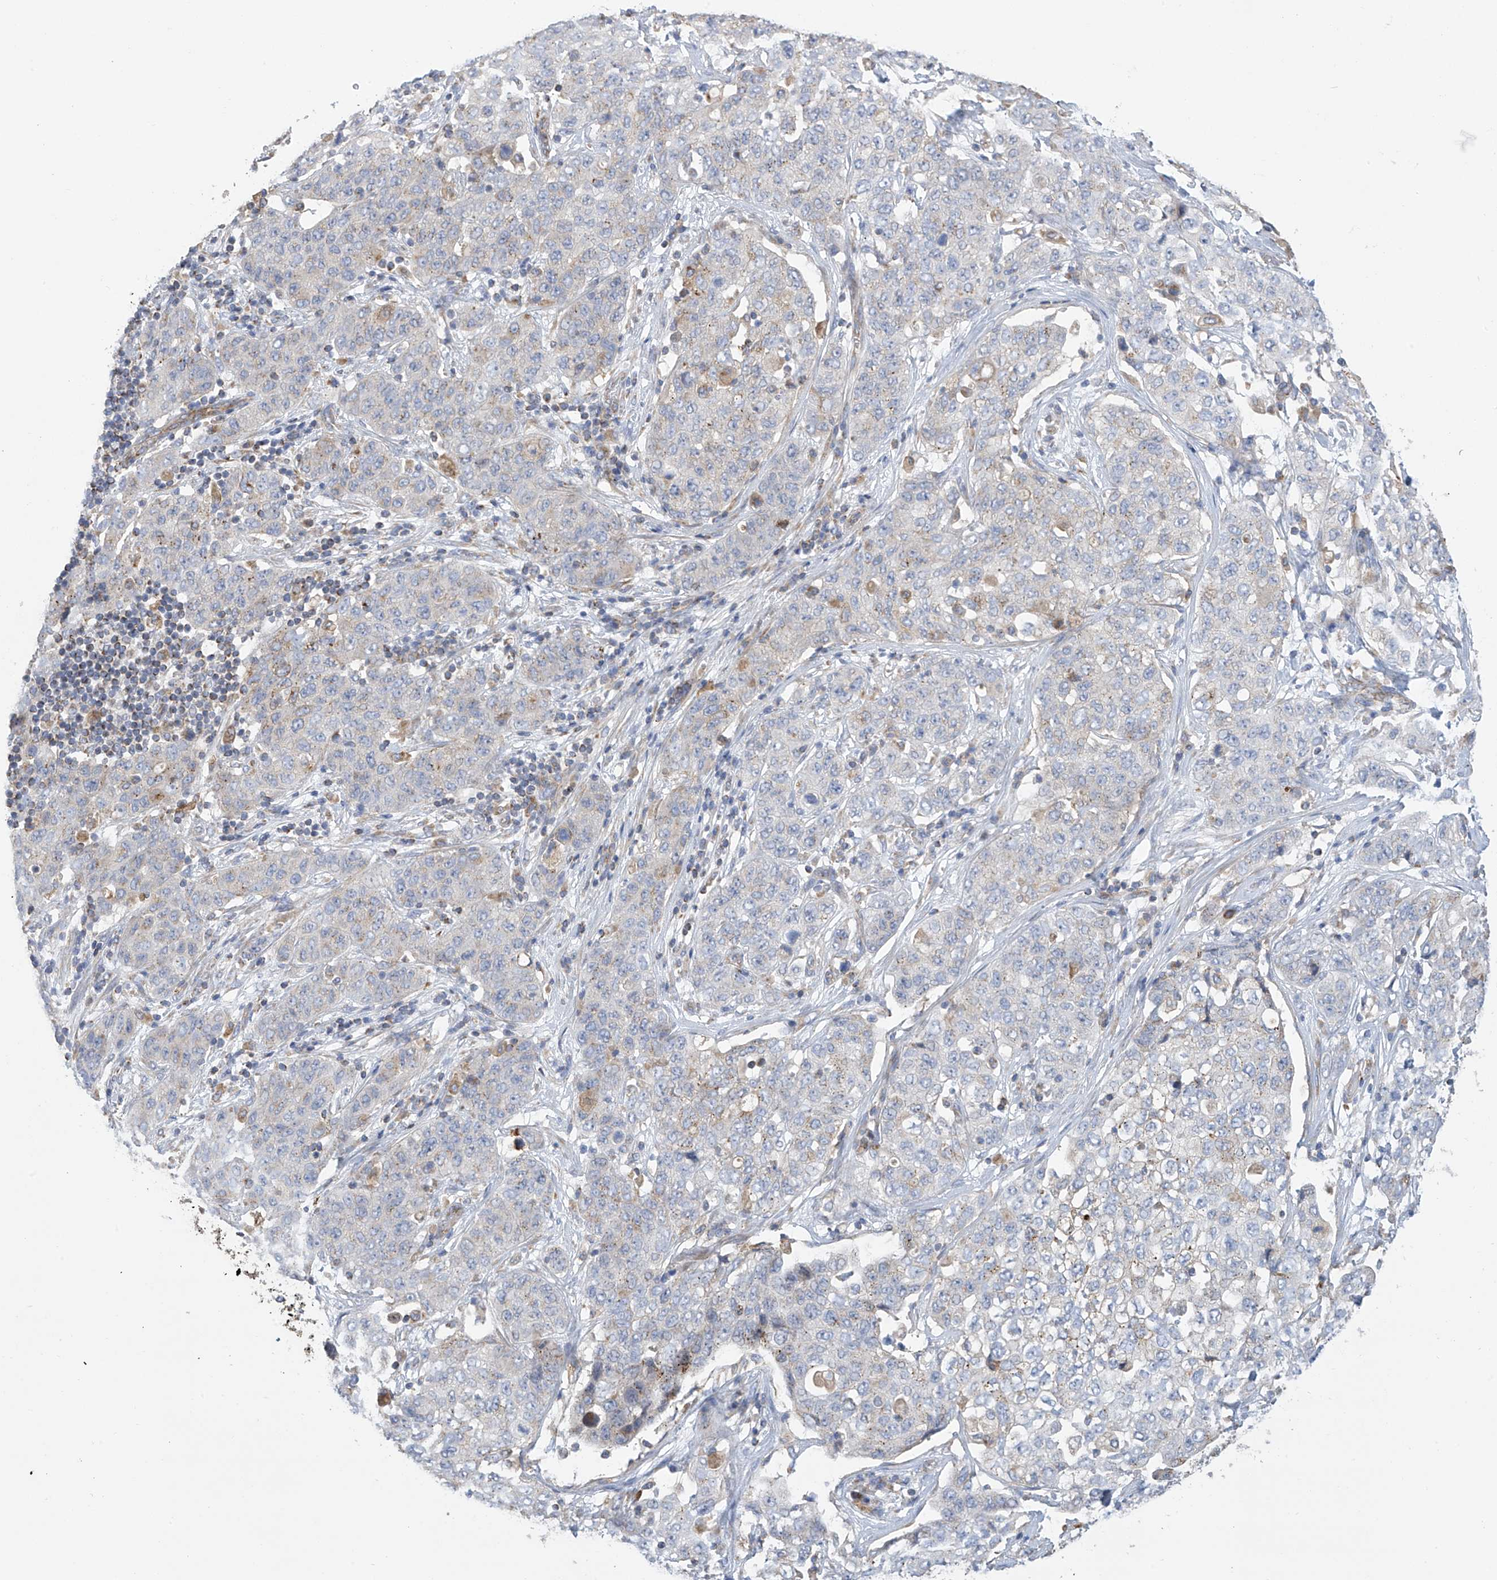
{"staining": {"intensity": "negative", "quantity": "none", "location": "none"}, "tissue": "stomach cancer", "cell_type": "Tumor cells", "image_type": "cancer", "snomed": [{"axis": "morphology", "description": "Normal tissue, NOS"}, {"axis": "morphology", "description": "Adenocarcinoma, NOS"}, {"axis": "topography", "description": "Lymph node"}, {"axis": "topography", "description": "Stomach"}], "caption": "Tumor cells are negative for protein expression in human stomach cancer (adenocarcinoma).", "gene": "ITM2B", "patient": {"sex": "male", "age": 48}}